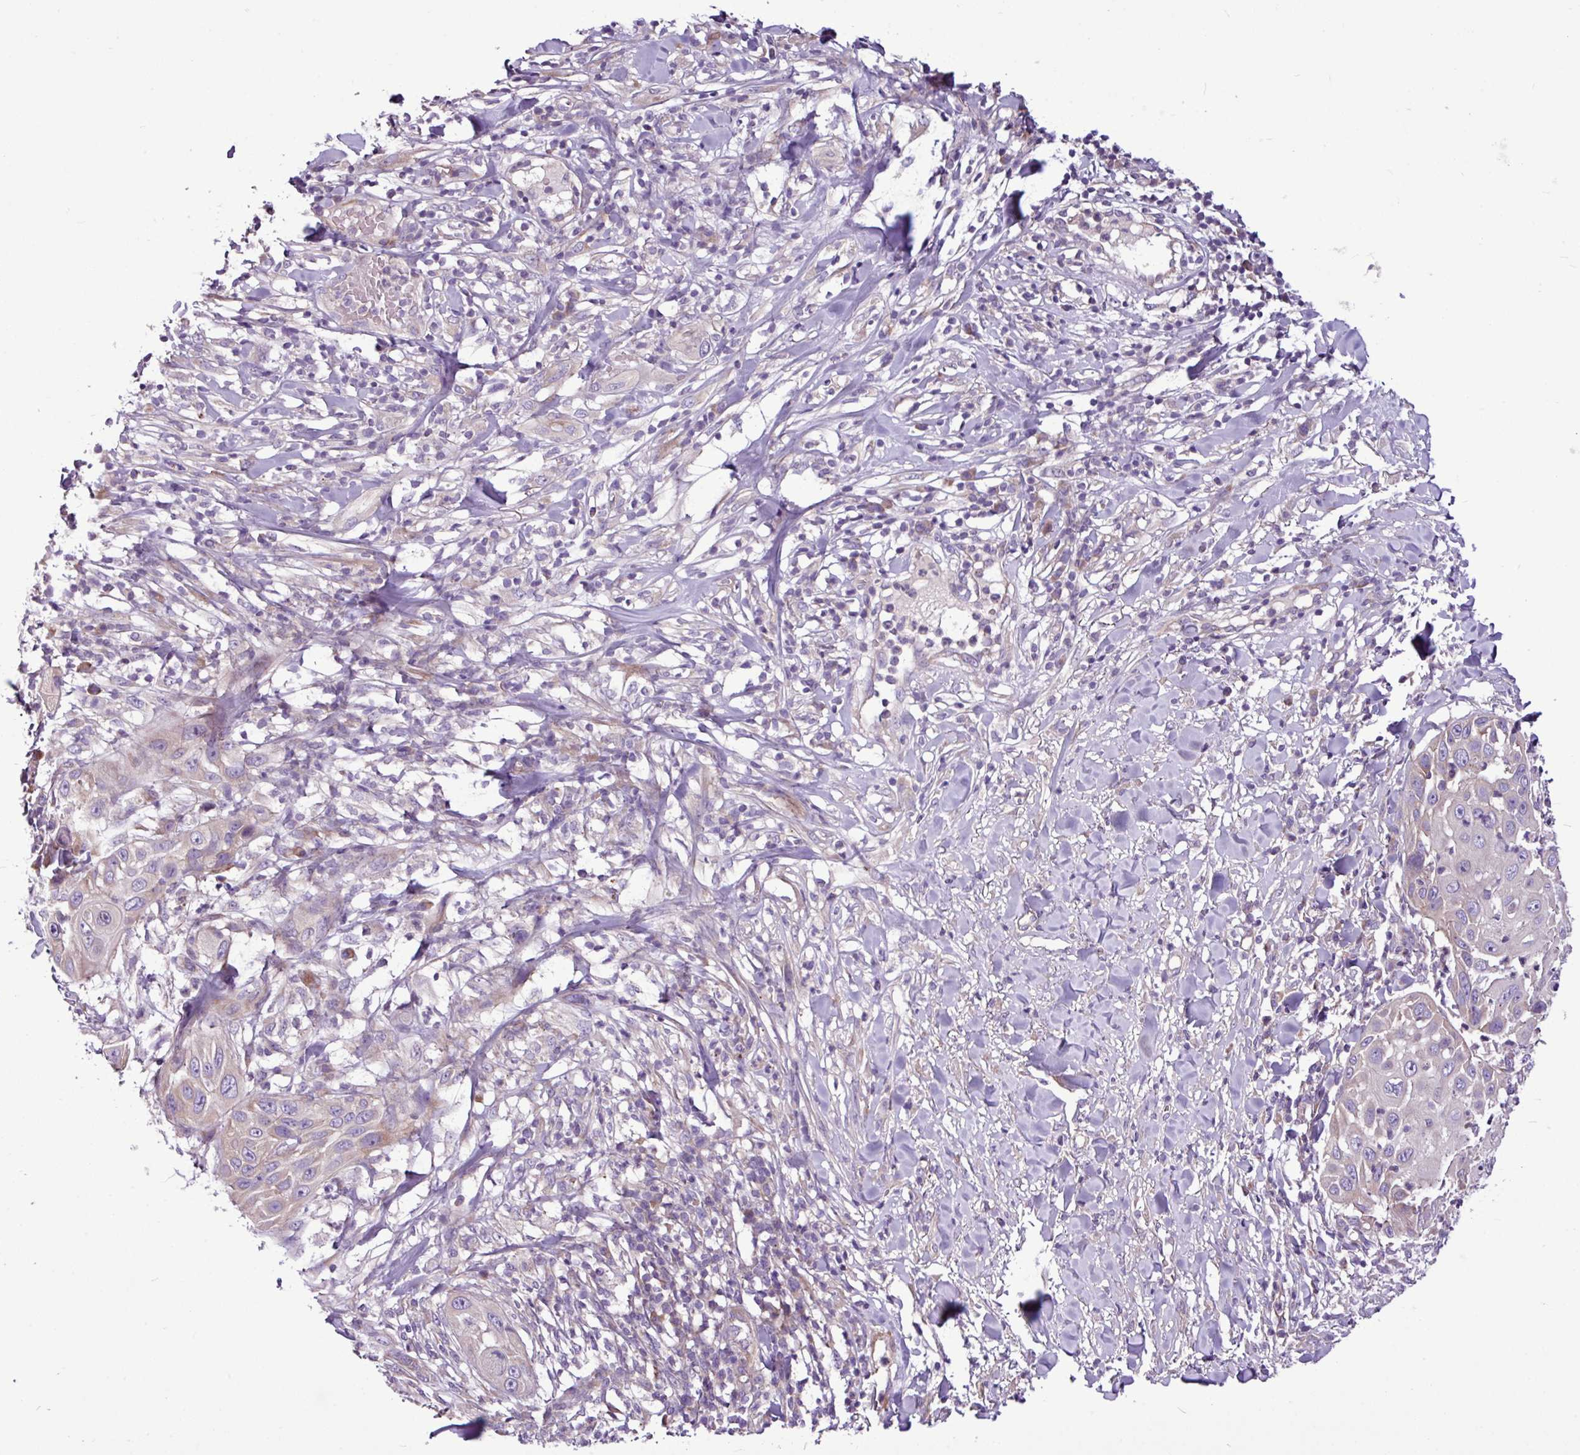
{"staining": {"intensity": "moderate", "quantity": "<25%", "location": "cytoplasmic/membranous"}, "tissue": "skin cancer", "cell_type": "Tumor cells", "image_type": "cancer", "snomed": [{"axis": "morphology", "description": "Squamous cell carcinoma, NOS"}, {"axis": "topography", "description": "Skin"}], "caption": "This is a micrograph of immunohistochemistry staining of skin cancer (squamous cell carcinoma), which shows moderate expression in the cytoplasmic/membranous of tumor cells.", "gene": "MROH2A", "patient": {"sex": "female", "age": 44}}